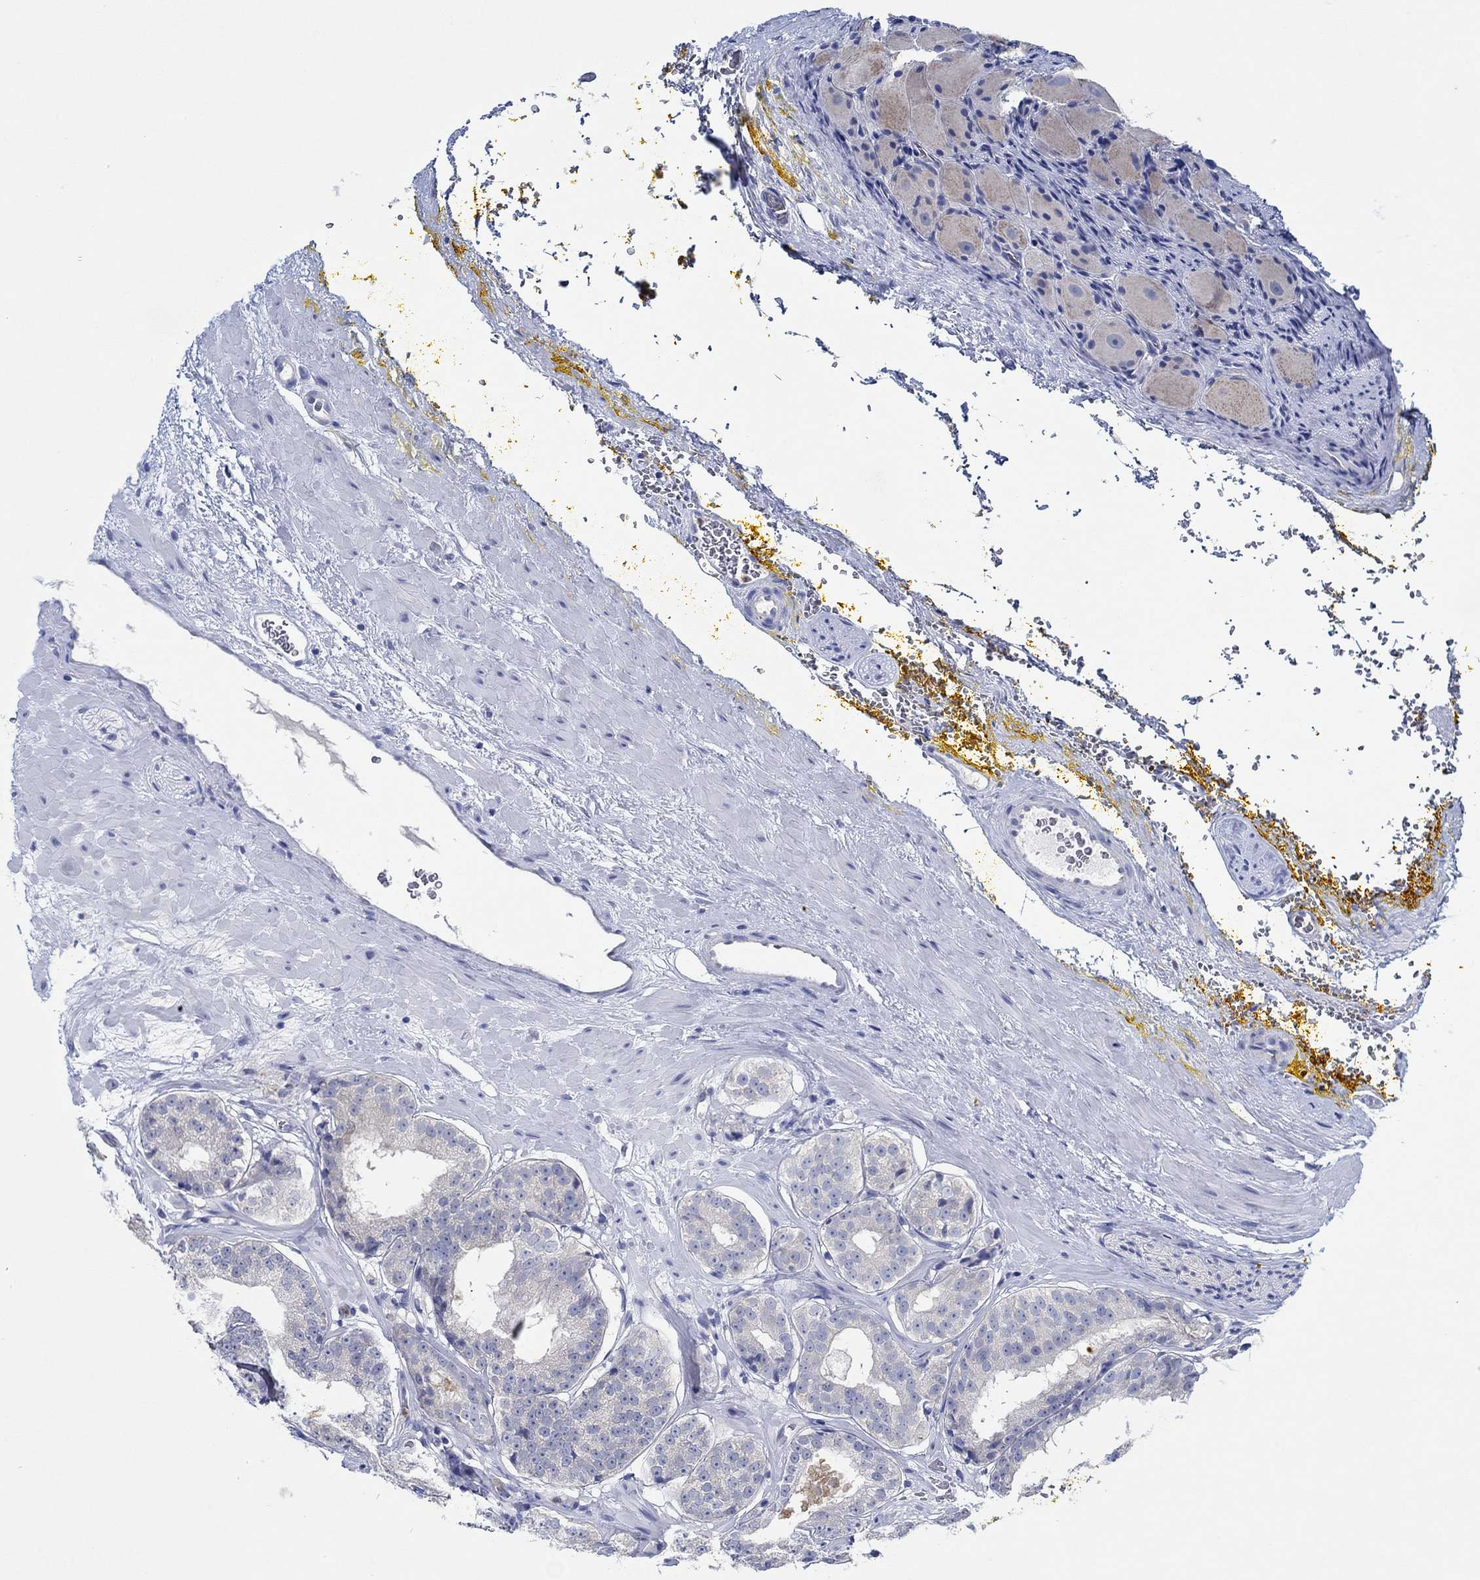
{"staining": {"intensity": "negative", "quantity": "none", "location": "none"}, "tissue": "prostate cancer", "cell_type": "Tumor cells", "image_type": "cancer", "snomed": [{"axis": "morphology", "description": "Adenocarcinoma, Low grade"}, {"axis": "topography", "description": "Prostate"}], "caption": "An immunohistochemistry image of prostate cancer is shown. There is no staining in tumor cells of prostate cancer.", "gene": "ZNF671", "patient": {"sex": "male", "age": 60}}